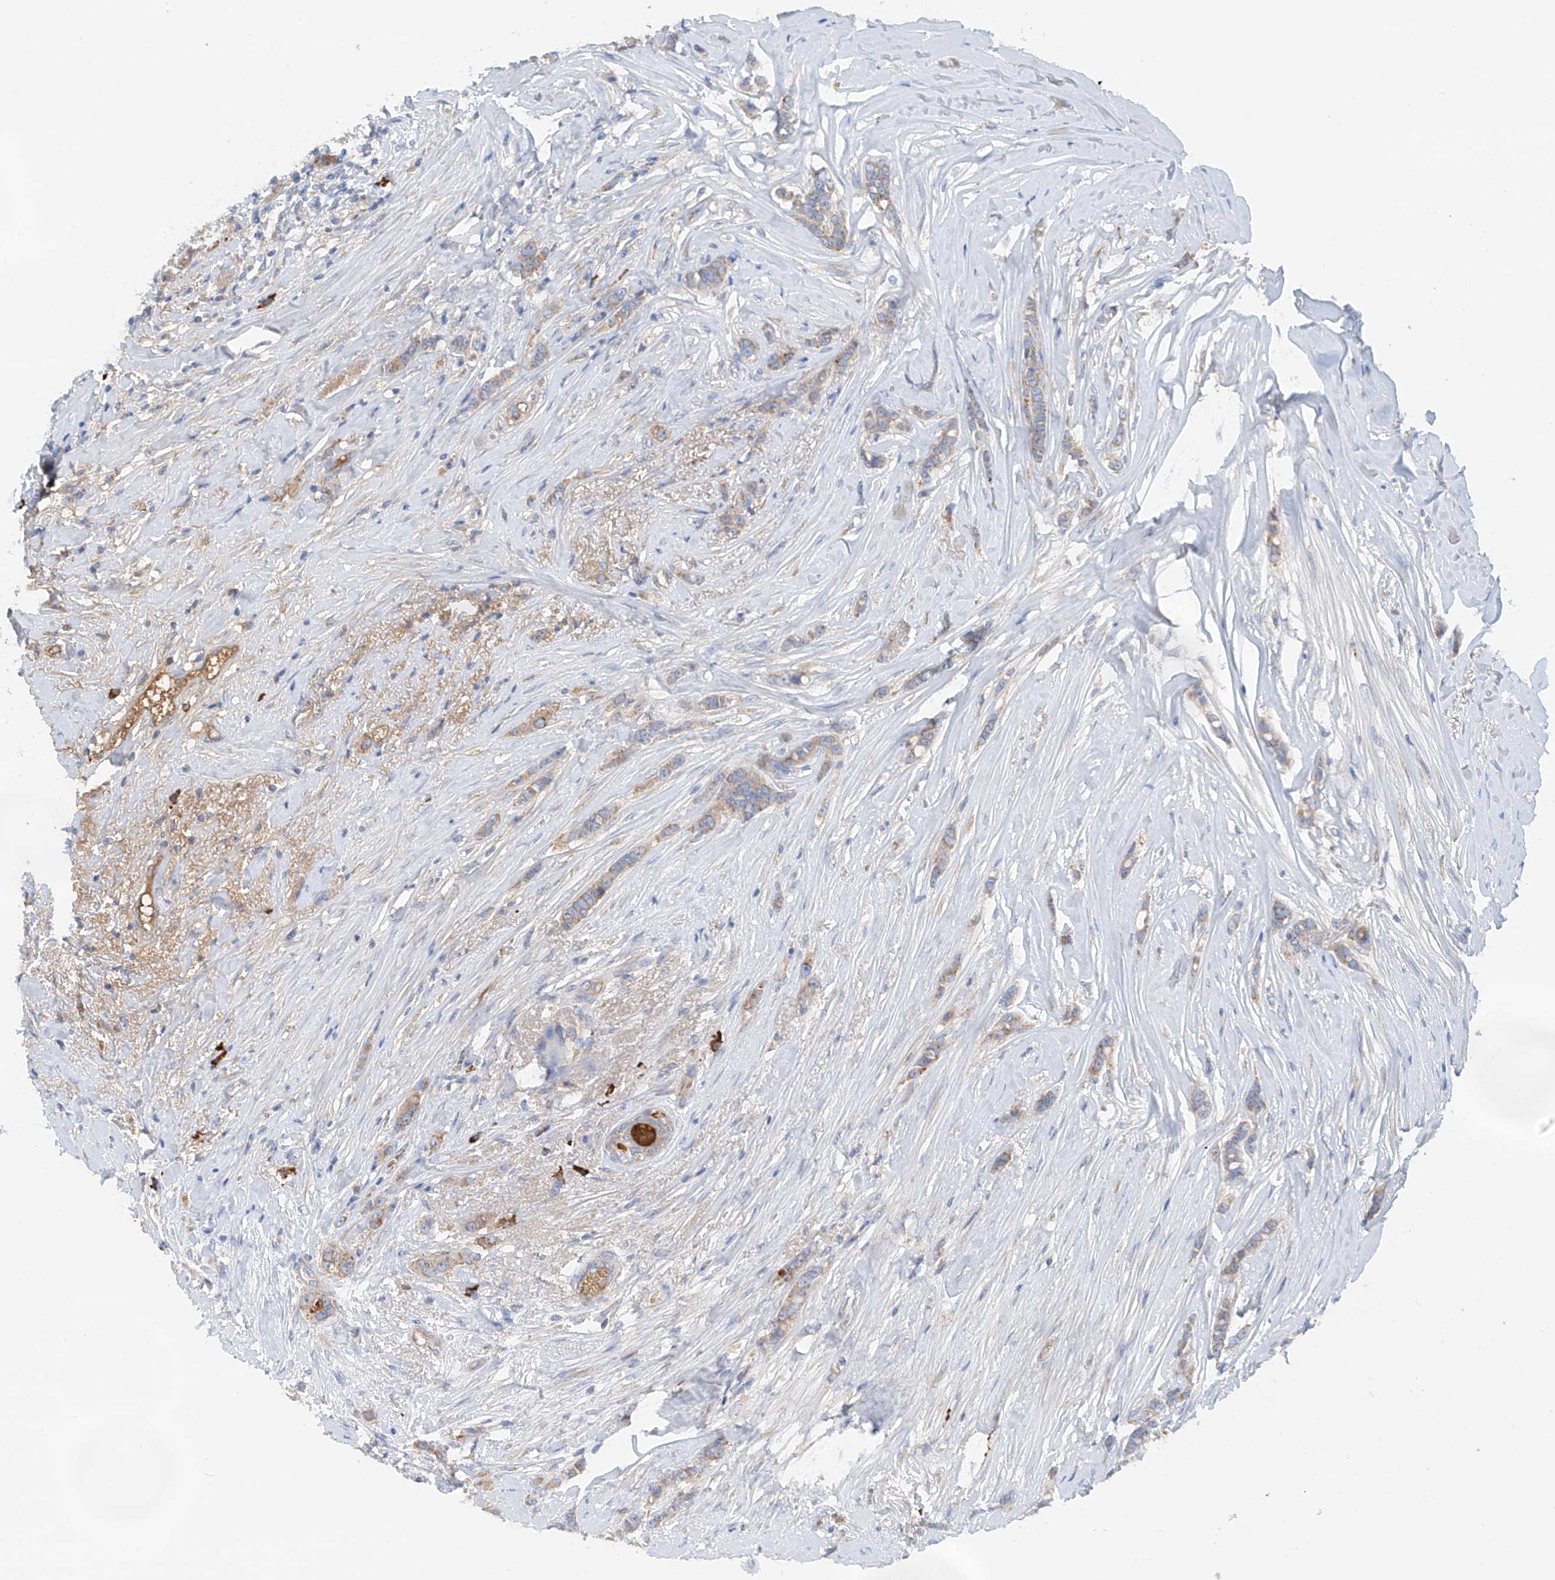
{"staining": {"intensity": "weak", "quantity": "25%-75%", "location": "cytoplasmic/membranous"}, "tissue": "breast cancer", "cell_type": "Tumor cells", "image_type": "cancer", "snomed": [{"axis": "morphology", "description": "Lobular carcinoma"}, {"axis": "topography", "description": "Breast"}], "caption": "Protein expression analysis of human breast cancer (lobular carcinoma) reveals weak cytoplasmic/membranous positivity in approximately 25%-75% of tumor cells.", "gene": "SLC5A11", "patient": {"sex": "female", "age": 51}}